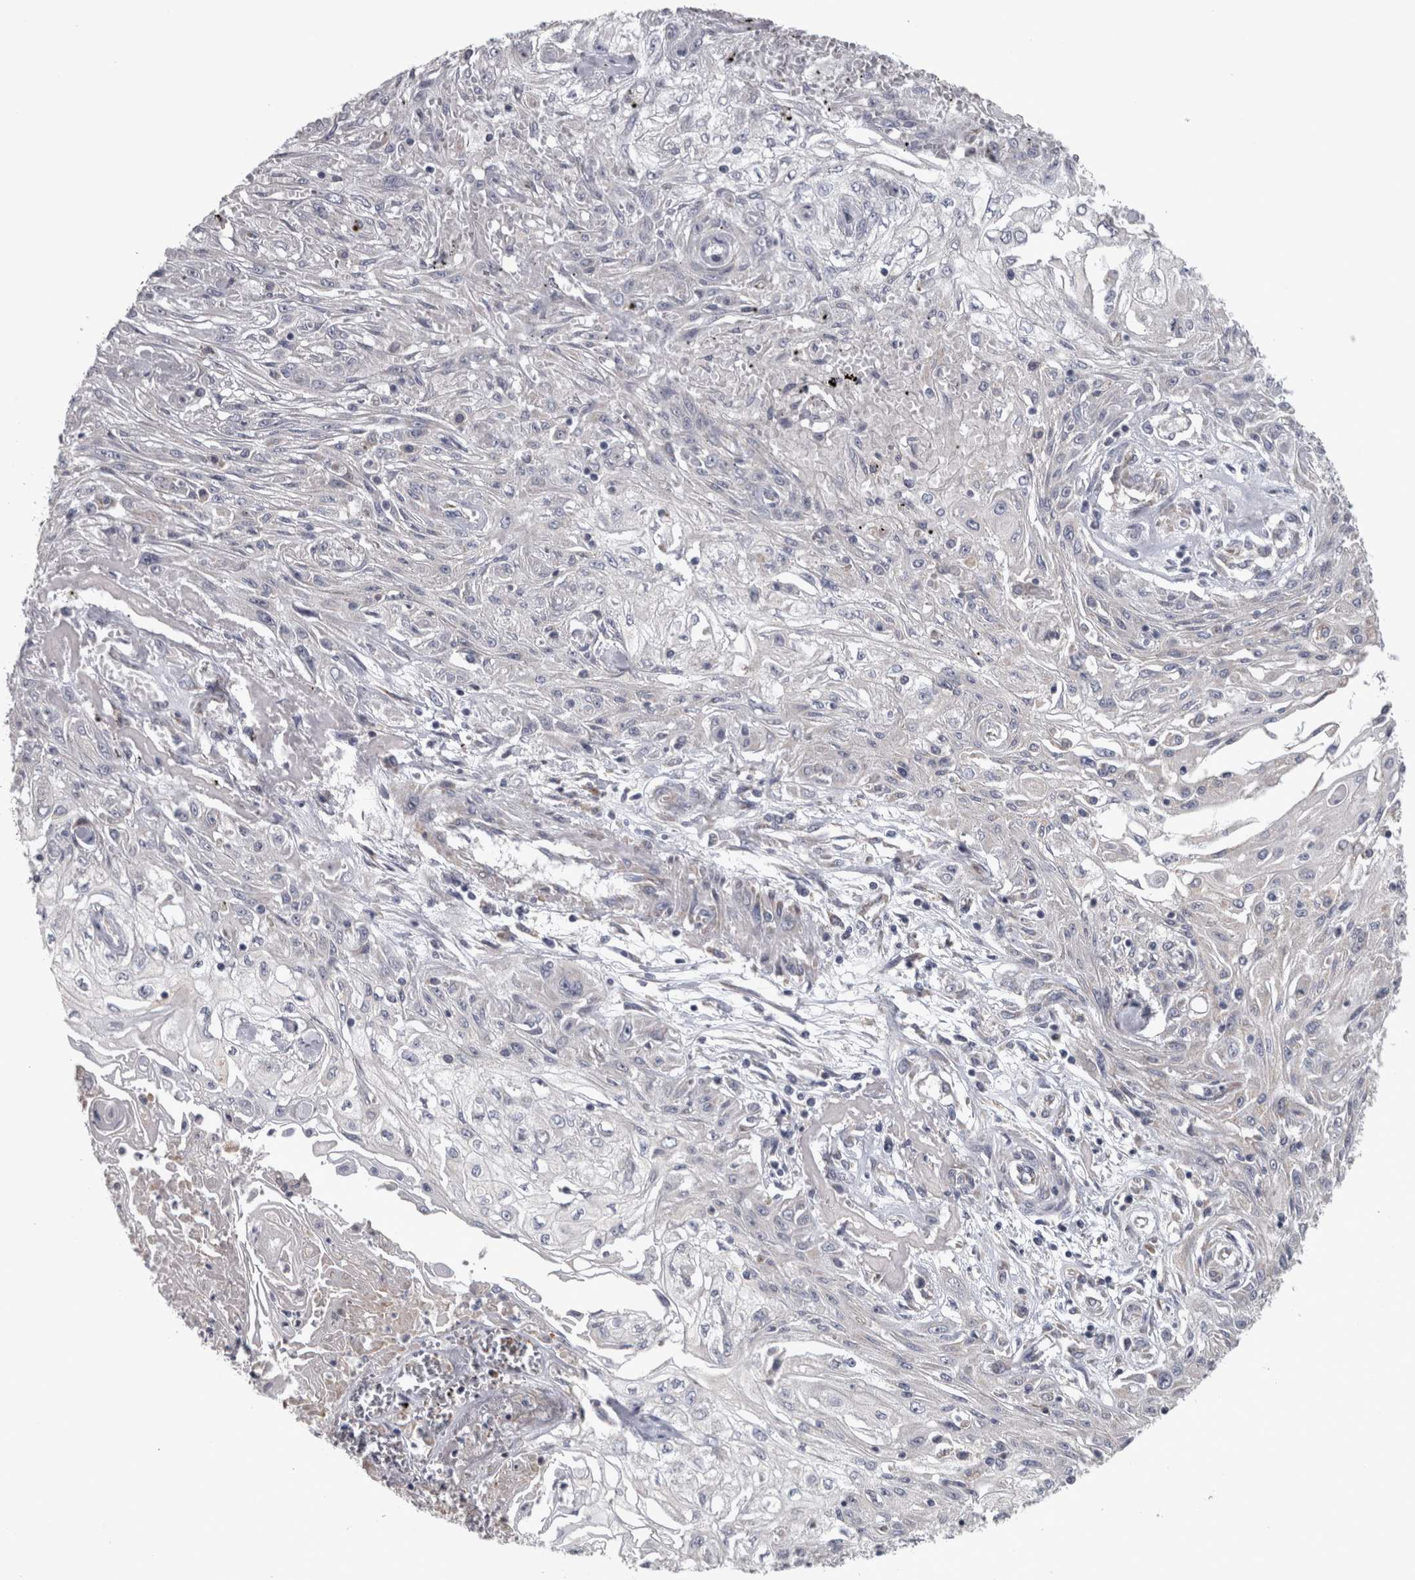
{"staining": {"intensity": "negative", "quantity": "none", "location": "none"}, "tissue": "skin cancer", "cell_type": "Tumor cells", "image_type": "cancer", "snomed": [{"axis": "morphology", "description": "Squamous cell carcinoma, NOS"}, {"axis": "morphology", "description": "Squamous cell carcinoma, metastatic, NOS"}, {"axis": "topography", "description": "Skin"}, {"axis": "topography", "description": "Lymph node"}], "caption": "An IHC photomicrograph of squamous cell carcinoma (skin) is shown. There is no staining in tumor cells of squamous cell carcinoma (skin).", "gene": "DBT", "patient": {"sex": "male", "age": 75}}